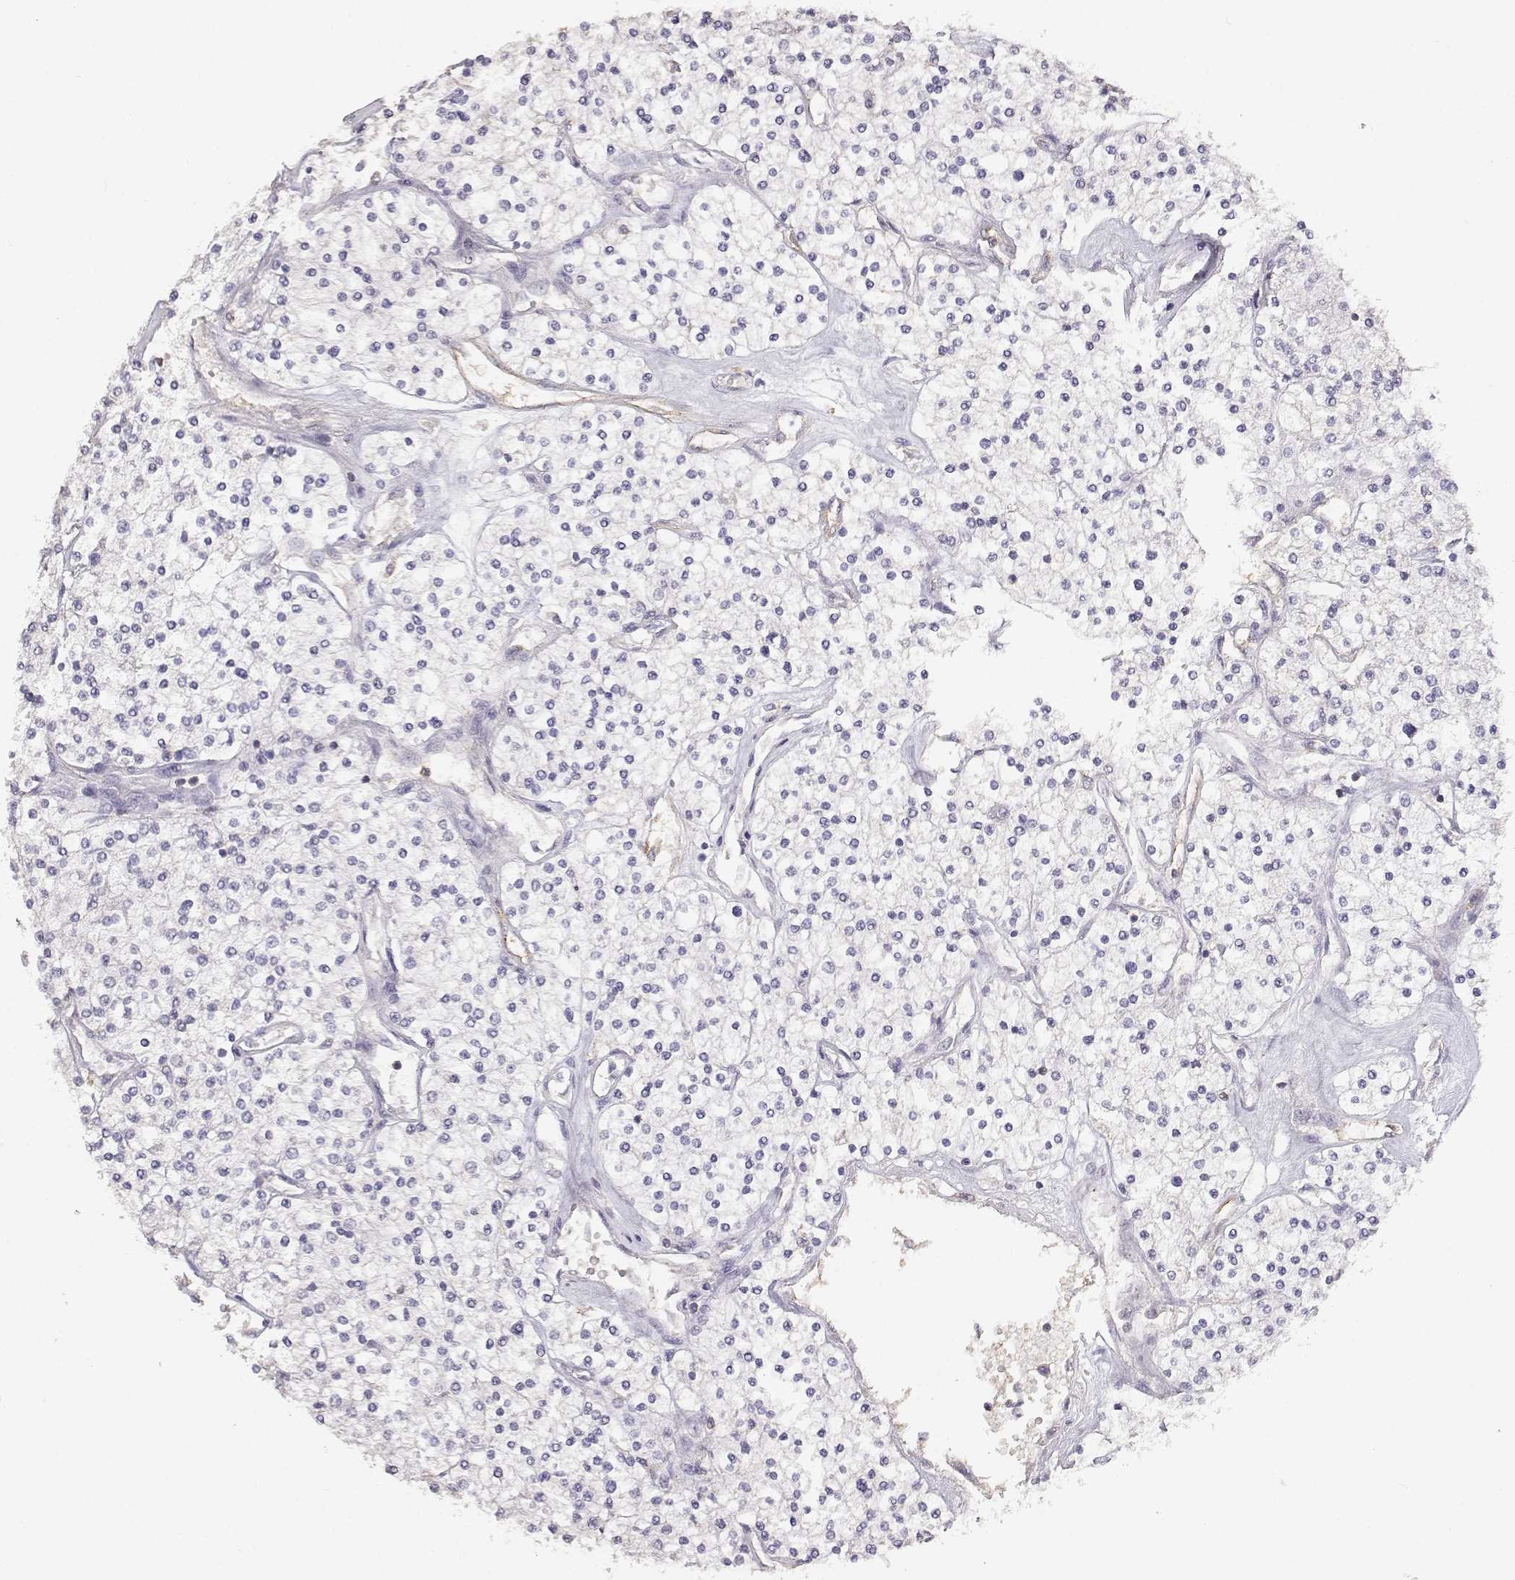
{"staining": {"intensity": "negative", "quantity": "none", "location": "none"}, "tissue": "renal cancer", "cell_type": "Tumor cells", "image_type": "cancer", "snomed": [{"axis": "morphology", "description": "Adenocarcinoma, NOS"}, {"axis": "topography", "description": "Kidney"}], "caption": "Micrograph shows no protein positivity in tumor cells of renal cancer tissue.", "gene": "TNFRSF10C", "patient": {"sex": "male", "age": 80}}